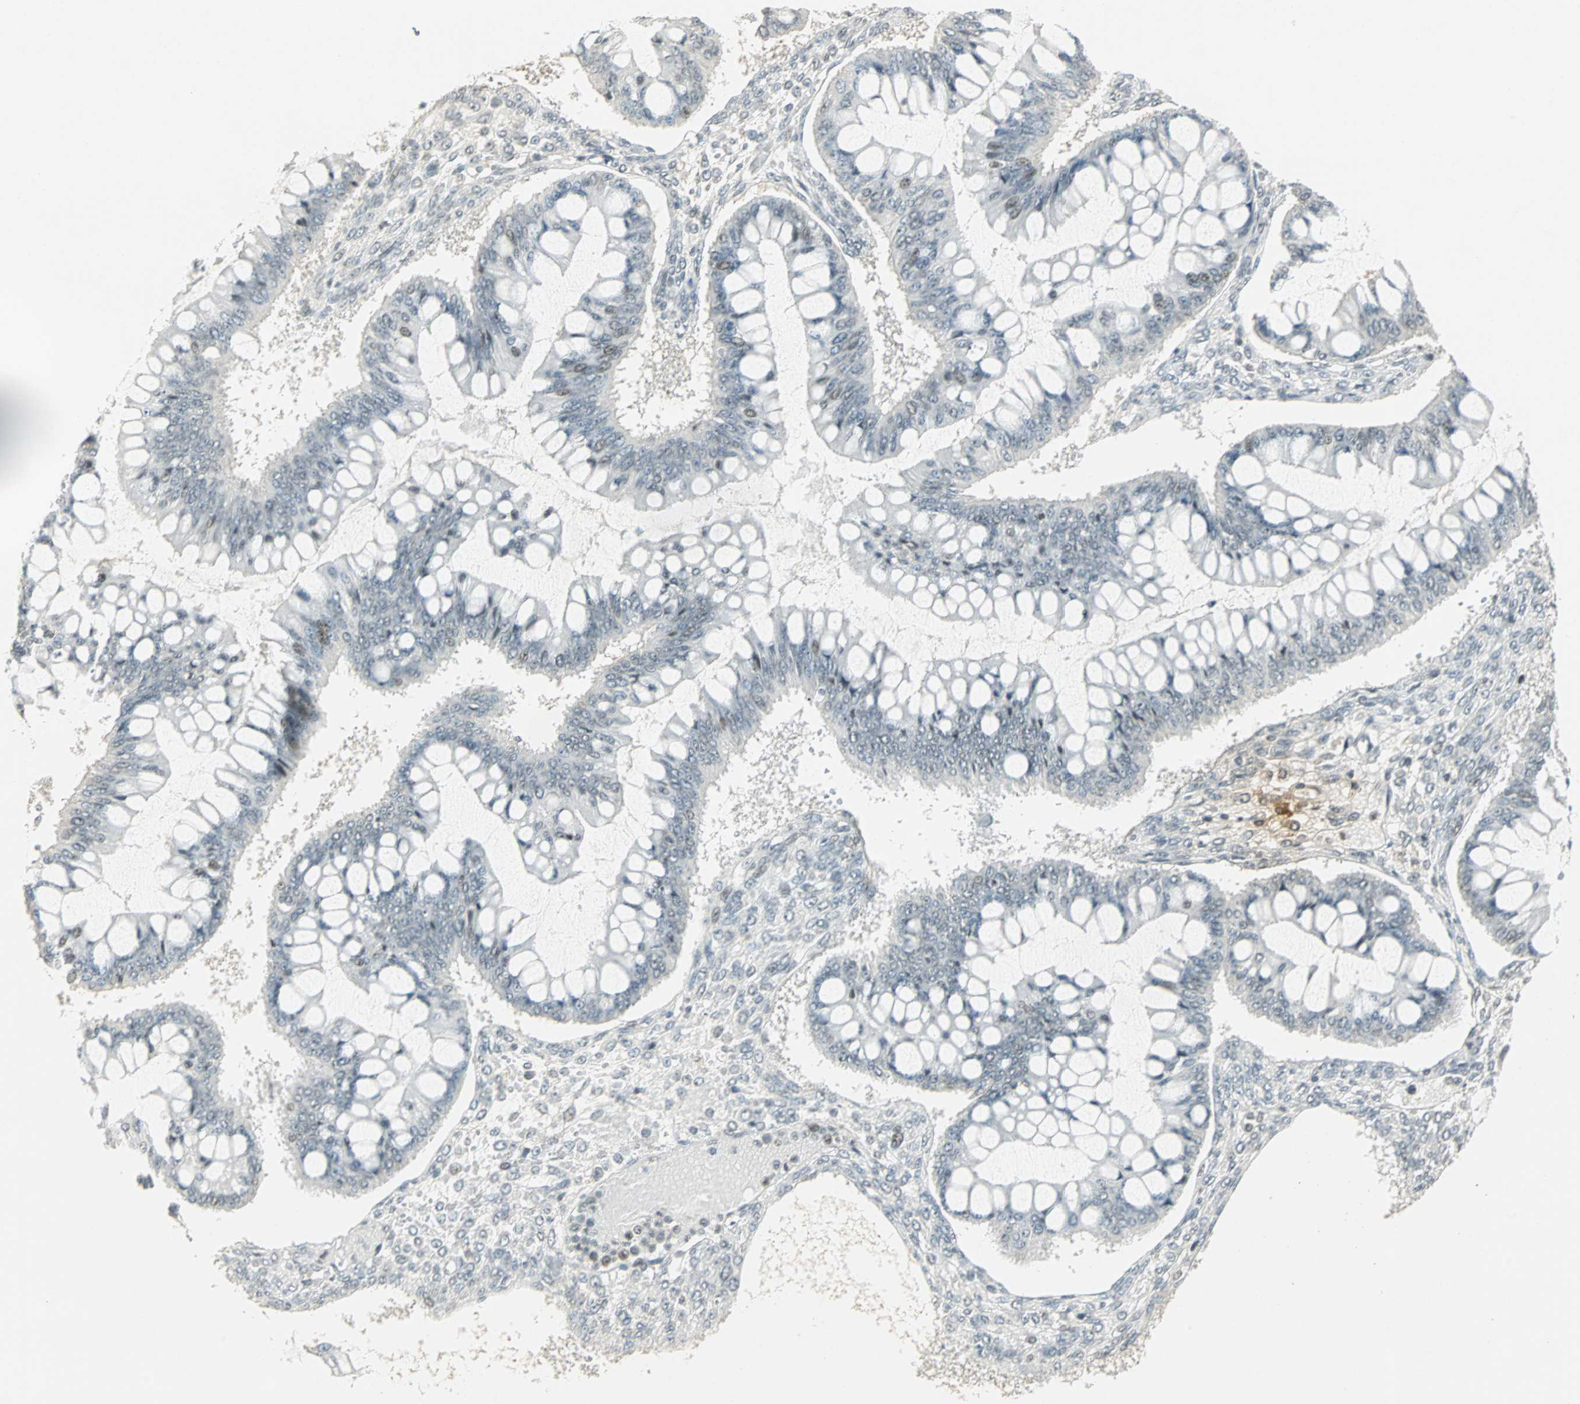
{"staining": {"intensity": "weak", "quantity": "<25%", "location": "nuclear"}, "tissue": "ovarian cancer", "cell_type": "Tumor cells", "image_type": "cancer", "snomed": [{"axis": "morphology", "description": "Cystadenocarcinoma, mucinous, NOS"}, {"axis": "topography", "description": "Ovary"}], "caption": "Immunohistochemistry (IHC) photomicrograph of ovarian cancer stained for a protein (brown), which demonstrates no staining in tumor cells.", "gene": "SMAD3", "patient": {"sex": "female", "age": 73}}